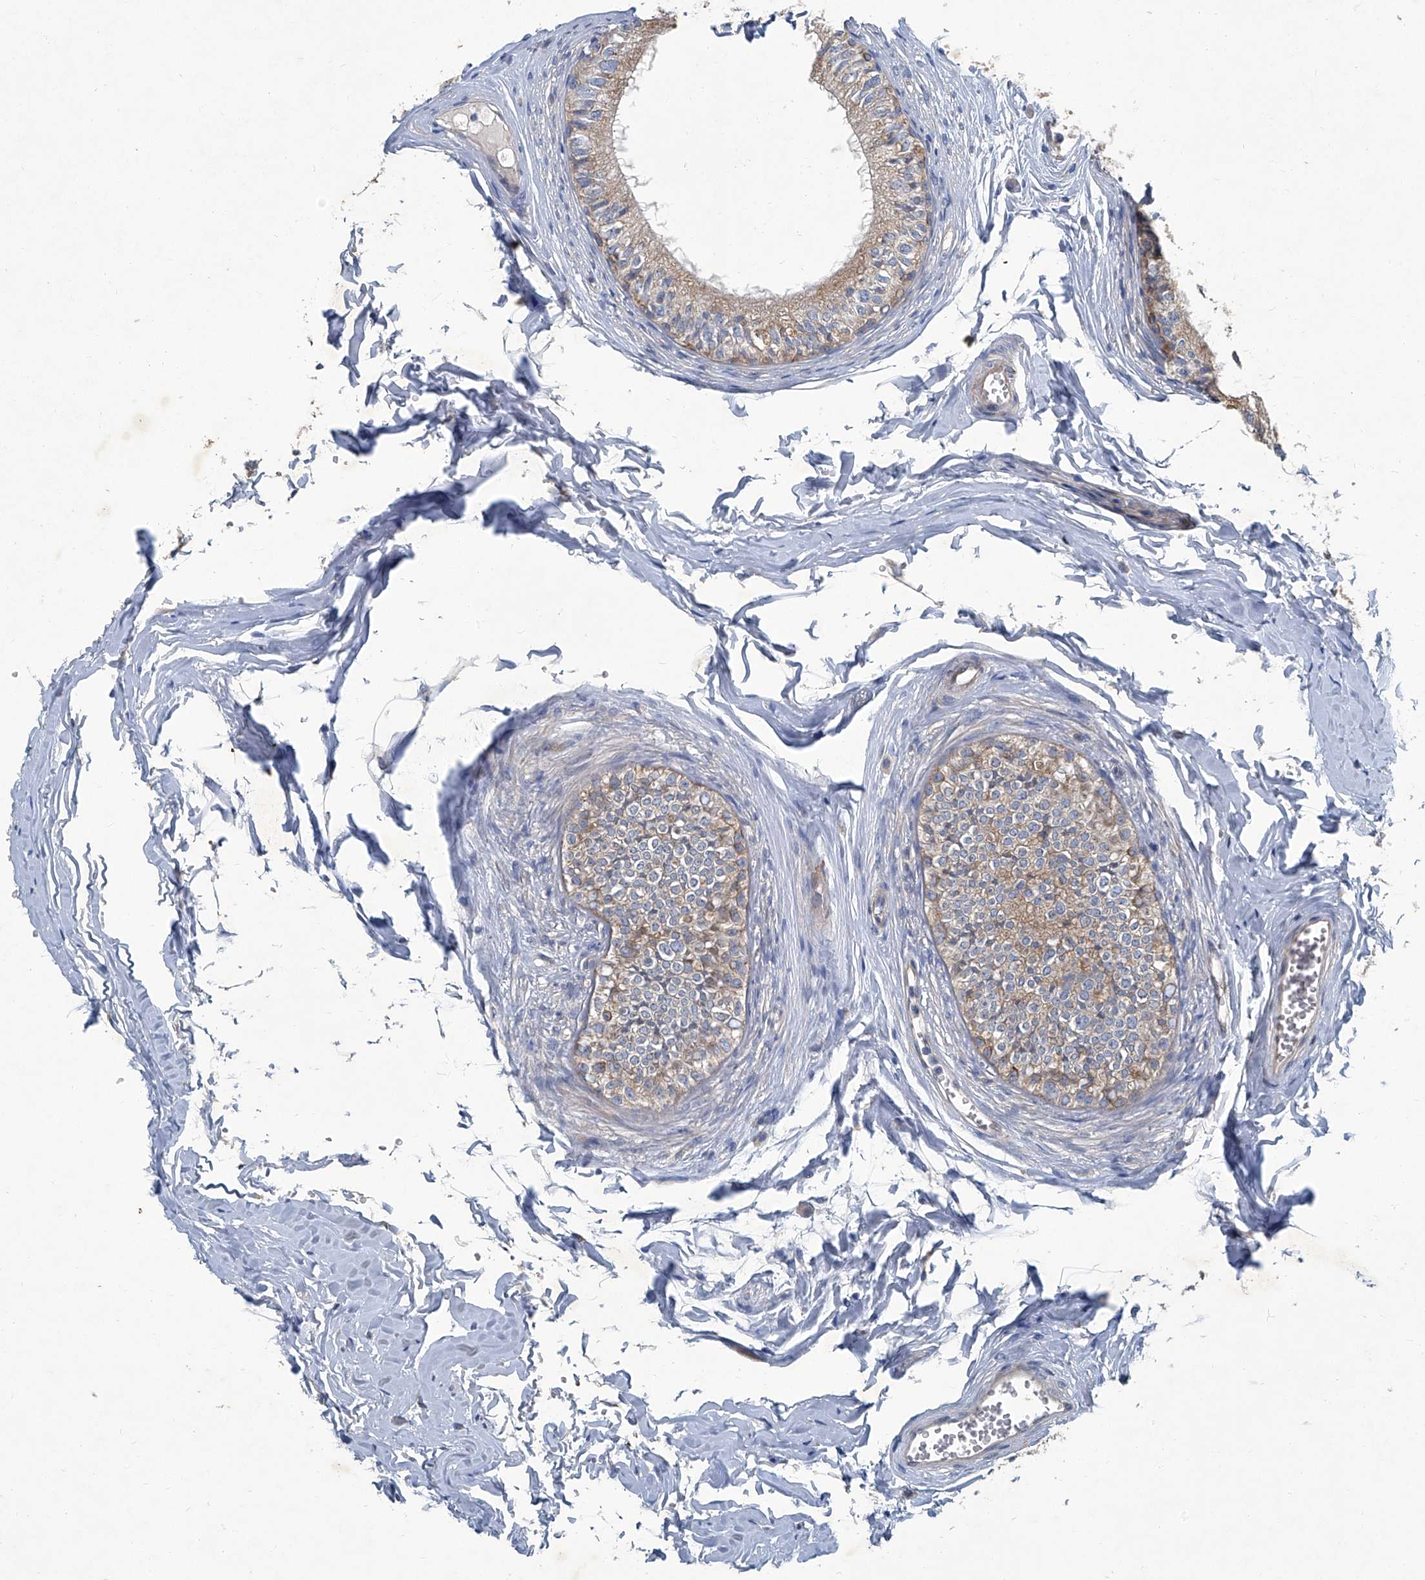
{"staining": {"intensity": "strong", "quantity": "<25%", "location": "cytoplasmic/membranous"}, "tissue": "epididymis", "cell_type": "Glandular cells", "image_type": "normal", "snomed": [{"axis": "morphology", "description": "Normal tissue, NOS"}, {"axis": "morphology", "description": "Seminoma in situ"}, {"axis": "topography", "description": "Testis"}, {"axis": "topography", "description": "Epididymis"}], "caption": "This image demonstrates IHC staining of normal human epididymis, with medium strong cytoplasmic/membranous staining in approximately <25% of glandular cells.", "gene": "SLC26A11", "patient": {"sex": "male", "age": 28}}